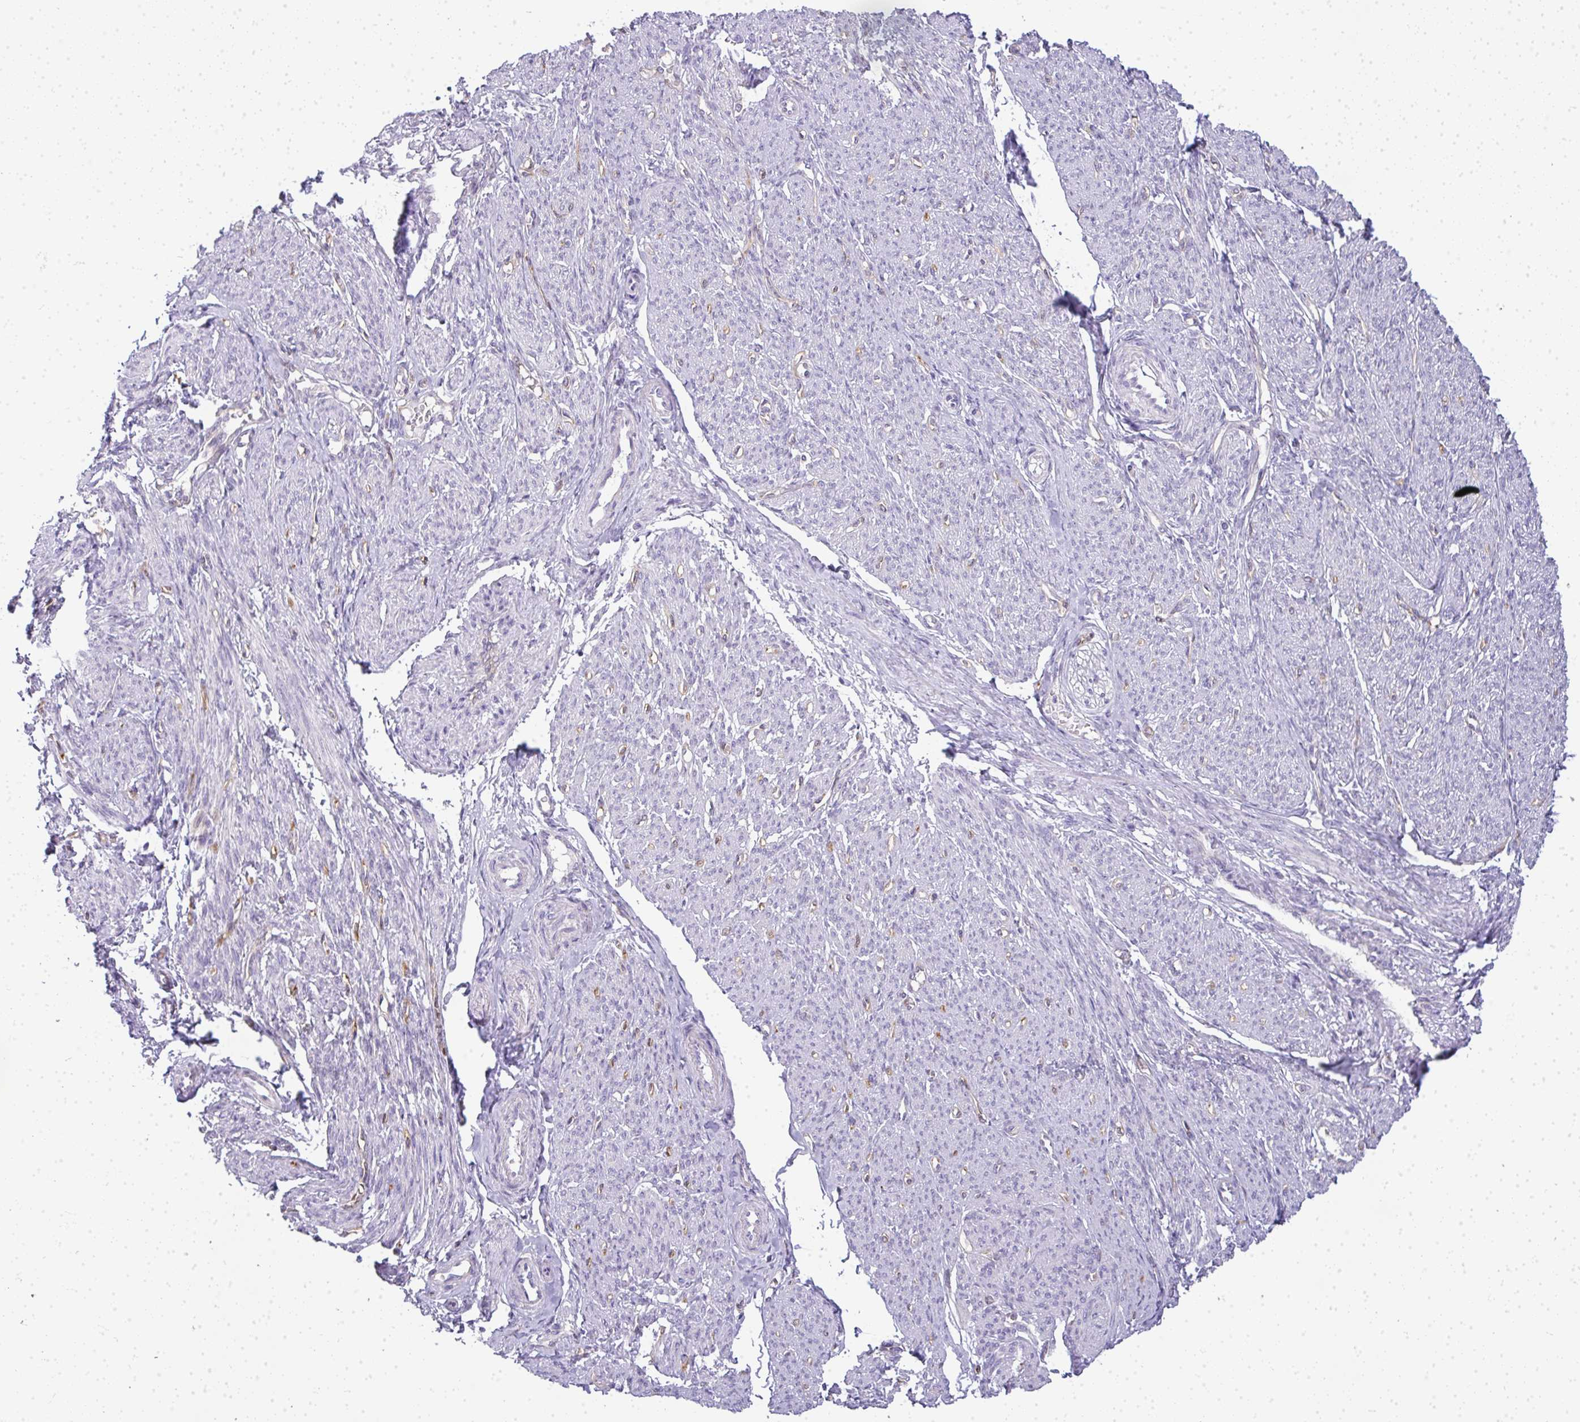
{"staining": {"intensity": "negative", "quantity": "none", "location": "none"}, "tissue": "smooth muscle", "cell_type": "Smooth muscle cells", "image_type": "normal", "snomed": [{"axis": "morphology", "description": "Normal tissue, NOS"}, {"axis": "topography", "description": "Smooth muscle"}], "caption": "Image shows no significant protein expression in smooth muscle cells of normal smooth muscle.", "gene": "LIPE", "patient": {"sex": "female", "age": 65}}